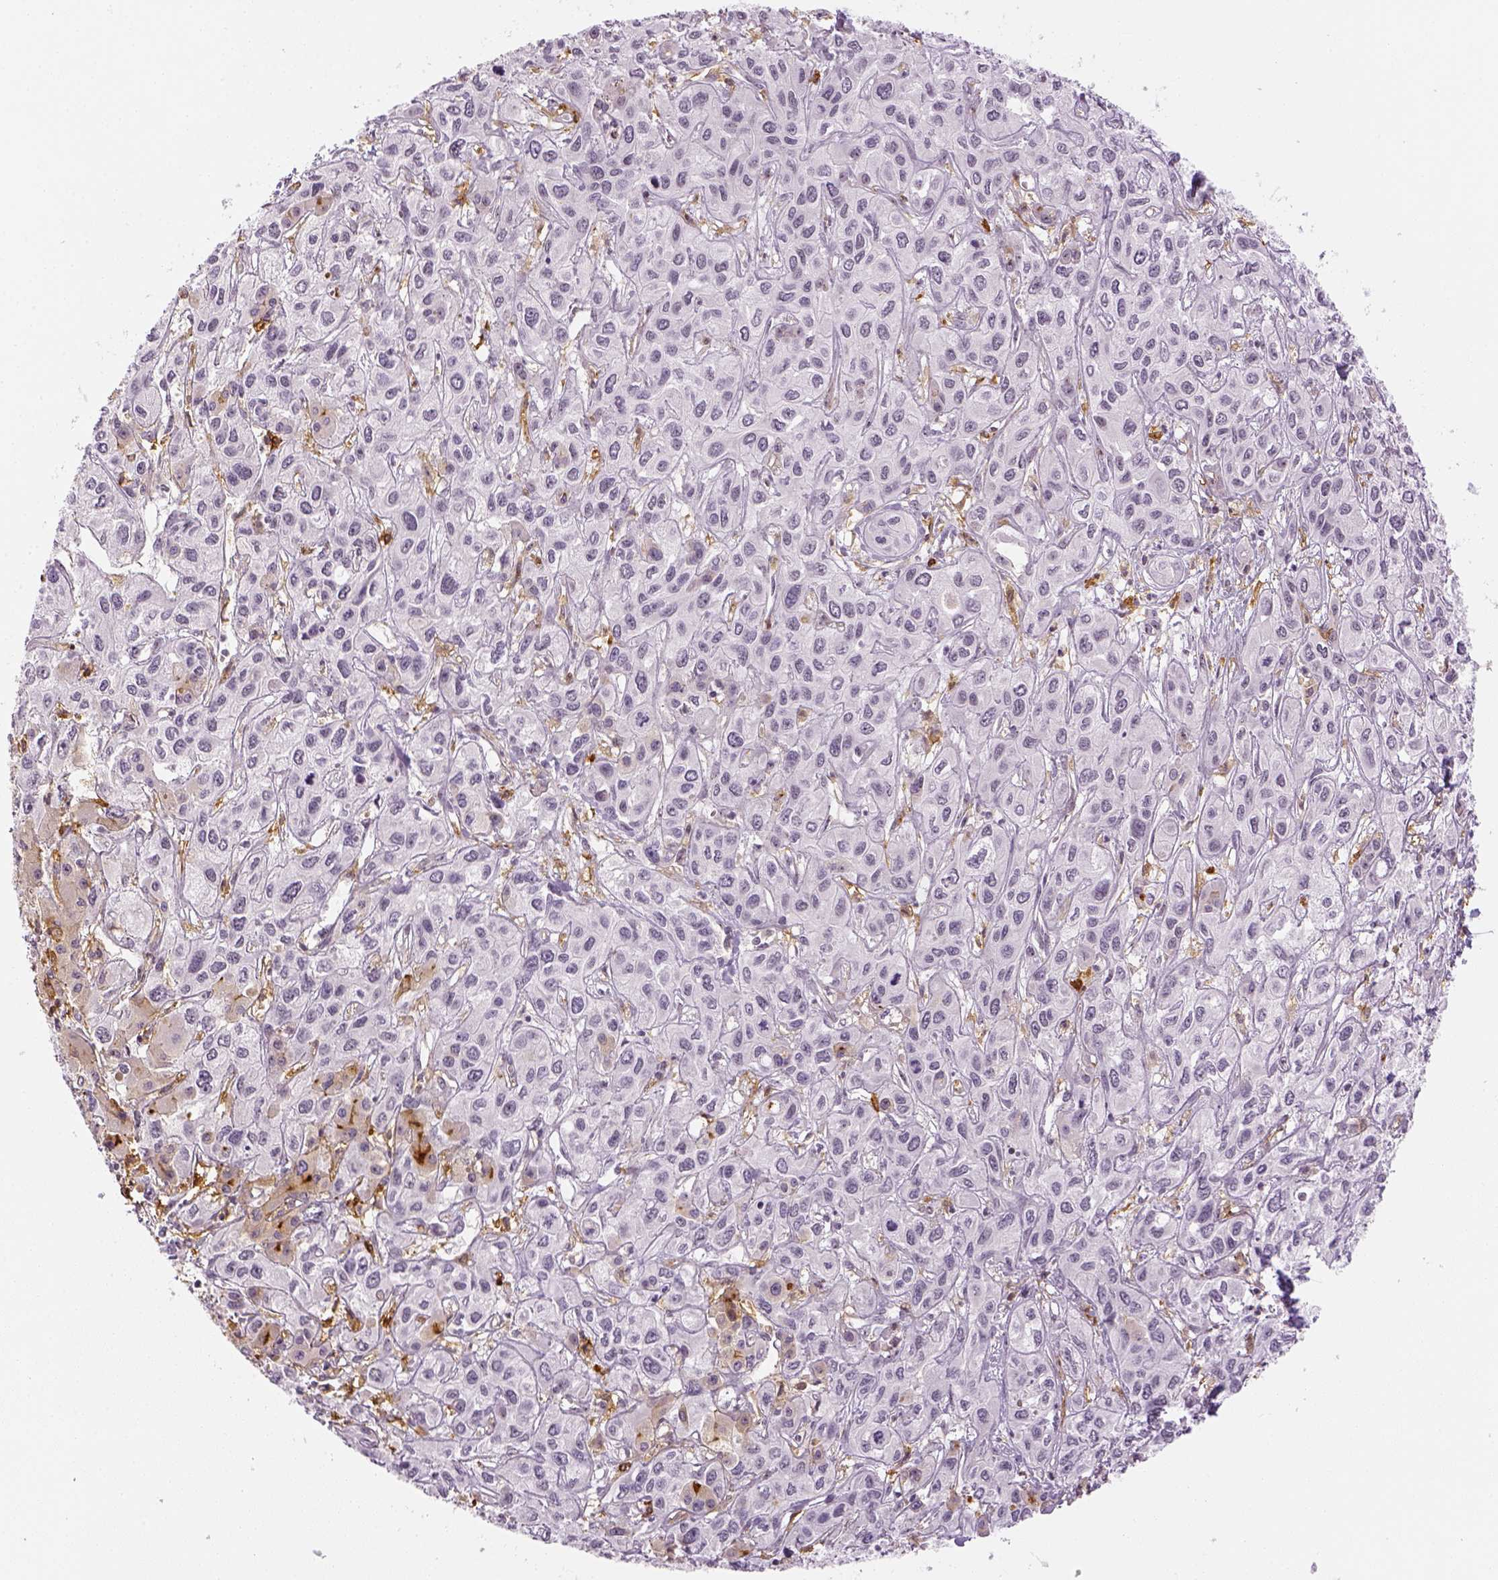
{"staining": {"intensity": "negative", "quantity": "none", "location": "none"}, "tissue": "liver cancer", "cell_type": "Tumor cells", "image_type": "cancer", "snomed": [{"axis": "morphology", "description": "Cholangiocarcinoma"}, {"axis": "topography", "description": "Liver"}], "caption": "This is an immunohistochemistry histopathology image of liver cancer (cholangiocarcinoma). There is no staining in tumor cells.", "gene": "CD14", "patient": {"sex": "female", "age": 66}}